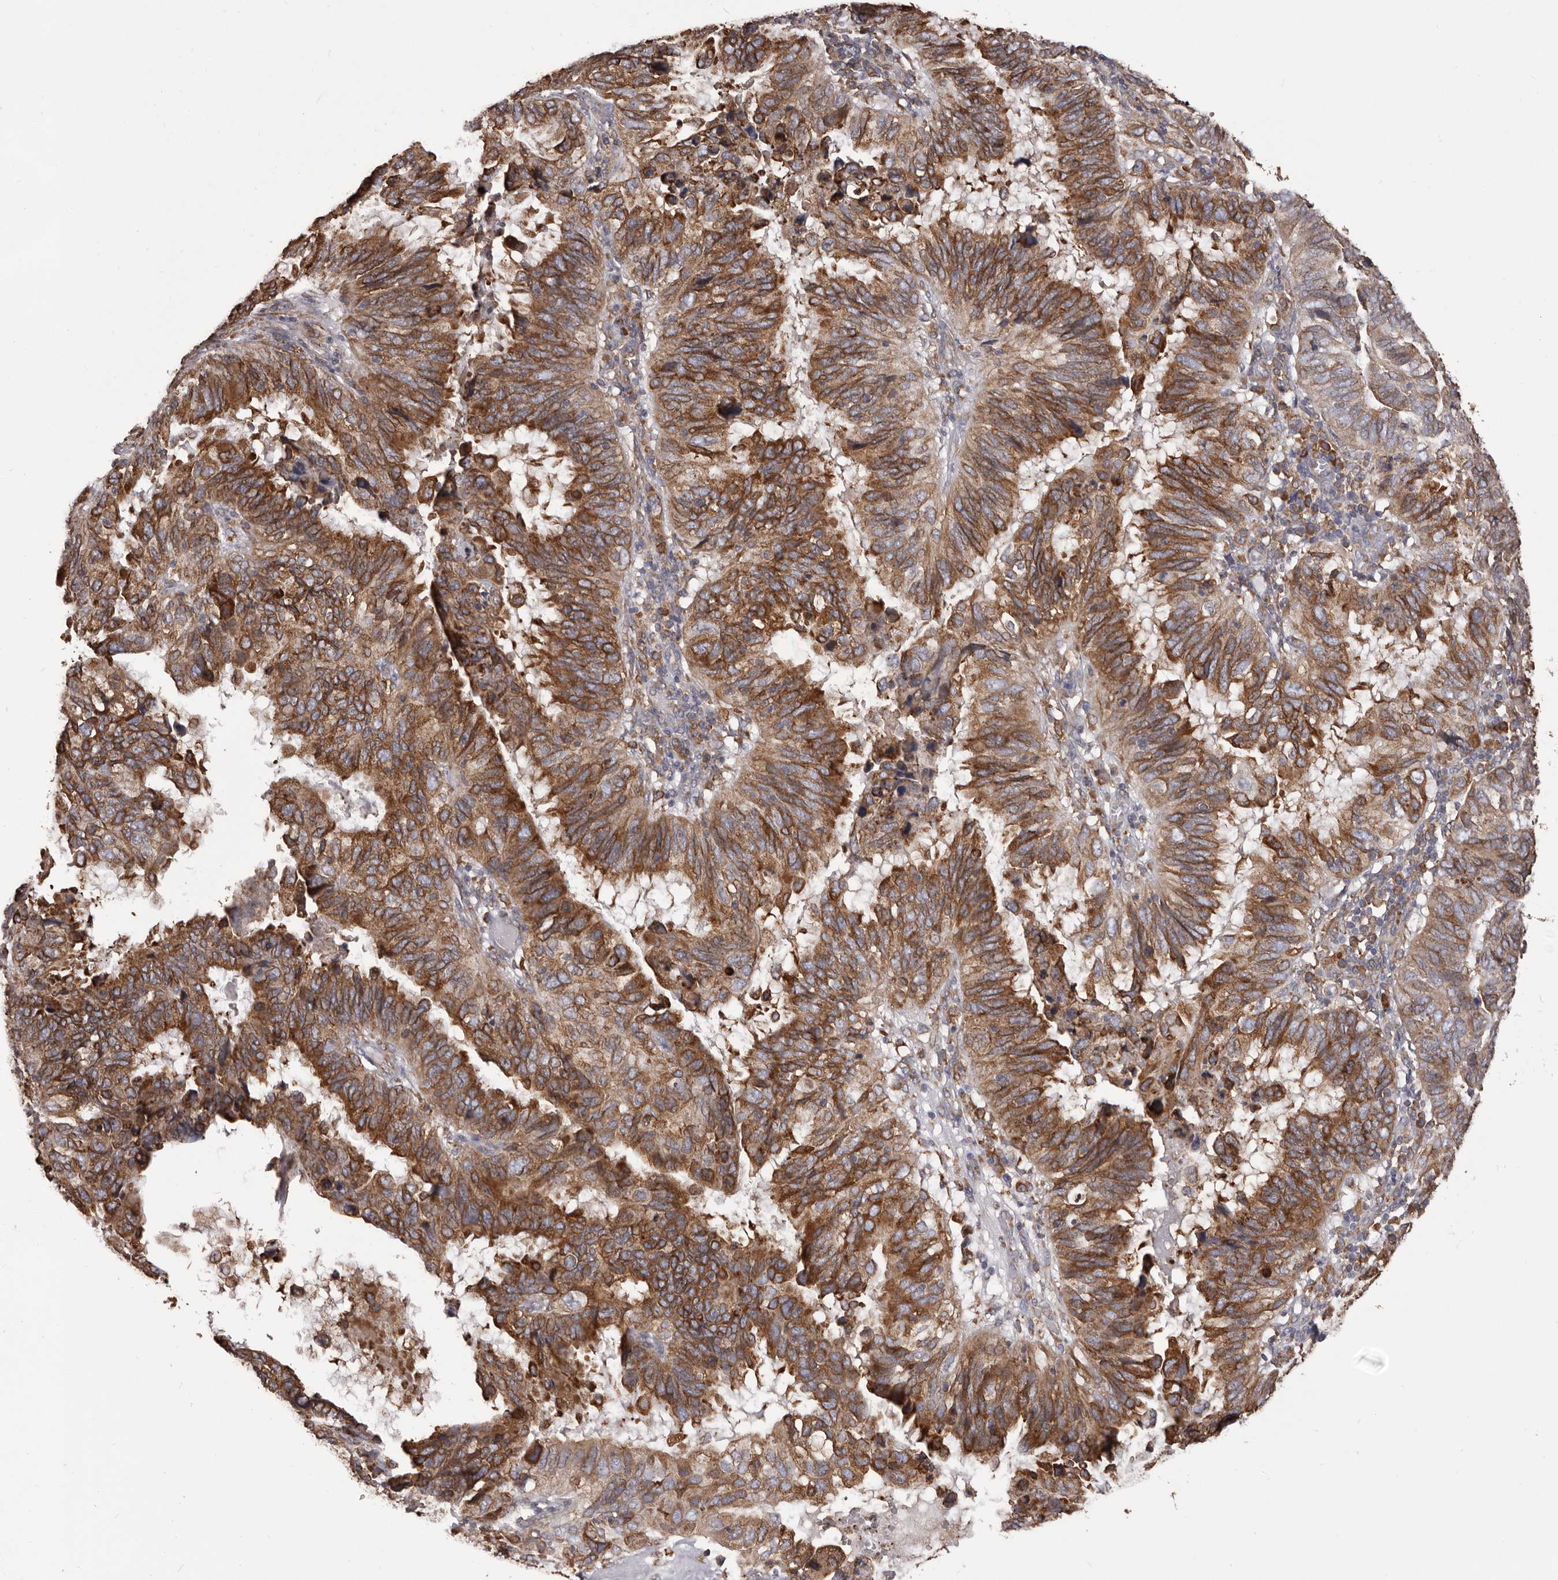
{"staining": {"intensity": "strong", "quantity": ">75%", "location": "cytoplasmic/membranous"}, "tissue": "endometrial cancer", "cell_type": "Tumor cells", "image_type": "cancer", "snomed": [{"axis": "morphology", "description": "Adenocarcinoma, NOS"}, {"axis": "topography", "description": "Uterus"}], "caption": "Strong cytoplasmic/membranous positivity is seen in approximately >75% of tumor cells in adenocarcinoma (endometrial).", "gene": "QRSL1", "patient": {"sex": "female", "age": 77}}